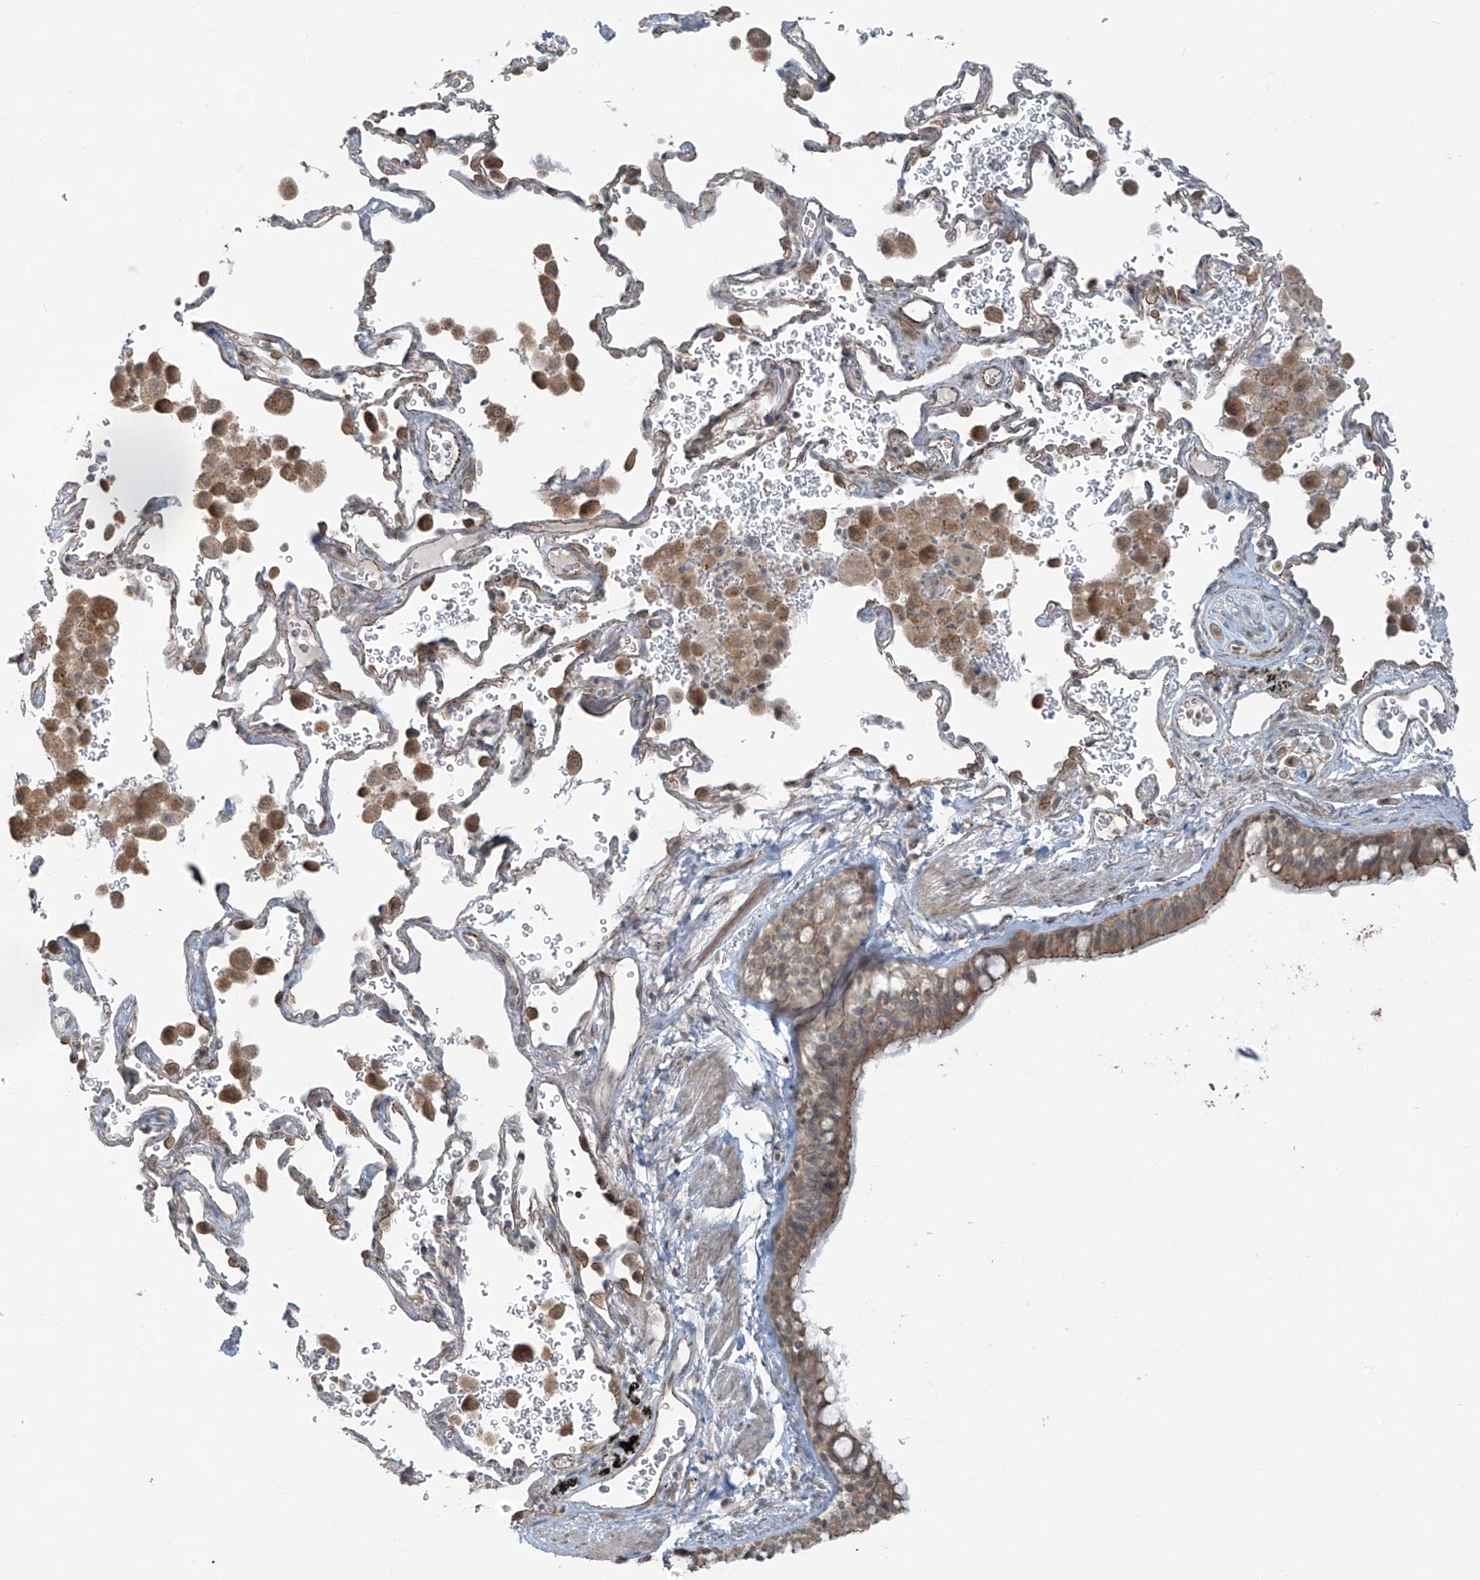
{"staining": {"intensity": "moderate", "quantity": ">75%", "location": "cytoplasmic/membranous"}, "tissue": "bronchus", "cell_type": "Respiratory epithelial cells", "image_type": "normal", "snomed": [{"axis": "morphology", "description": "Normal tissue, NOS"}, {"axis": "morphology", "description": "Adenocarcinoma, NOS"}, {"axis": "topography", "description": "Bronchus"}, {"axis": "topography", "description": "Lung"}], "caption": "Protein staining by immunohistochemistry (IHC) displays moderate cytoplasmic/membranous staining in approximately >75% of respiratory epithelial cells in unremarkable bronchus.", "gene": "ZNF16", "patient": {"sex": "male", "age": 54}}